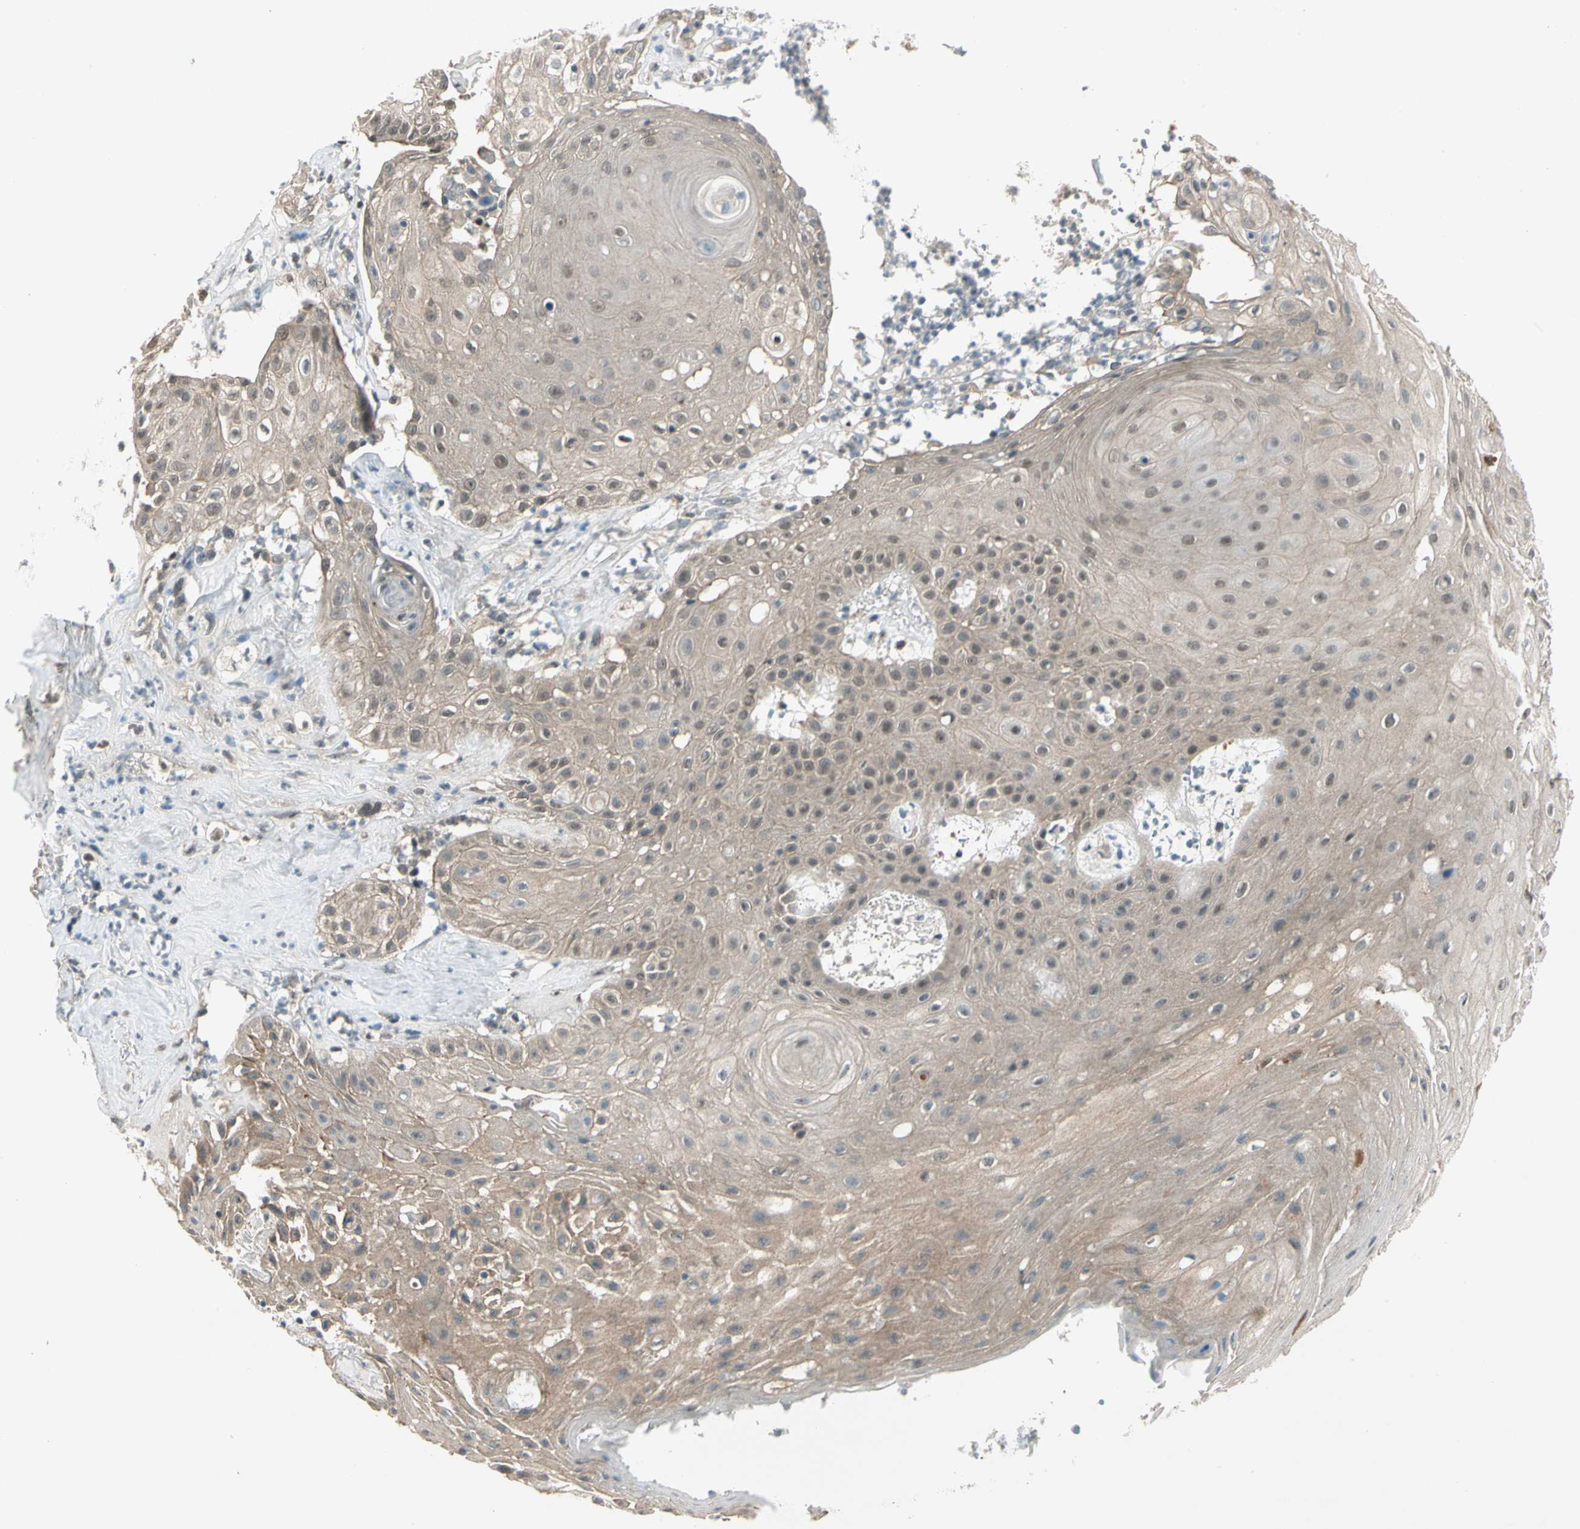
{"staining": {"intensity": "weak", "quantity": ">75%", "location": "cytoplasmic/membranous"}, "tissue": "skin cancer", "cell_type": "Tumor cells", "image_type": "cancer", "snomed": [{"axis": "morphology", "description": "Squamous cell carcinoma, NOS"}, {"axis": "topography", "description": "Skin"}], "caption": "Skin cancer stained with a protein marker demonstrates weak staining in tumor cells.", "gene": "GTF3A", "patient": {"sex": "male", "age": 65}}